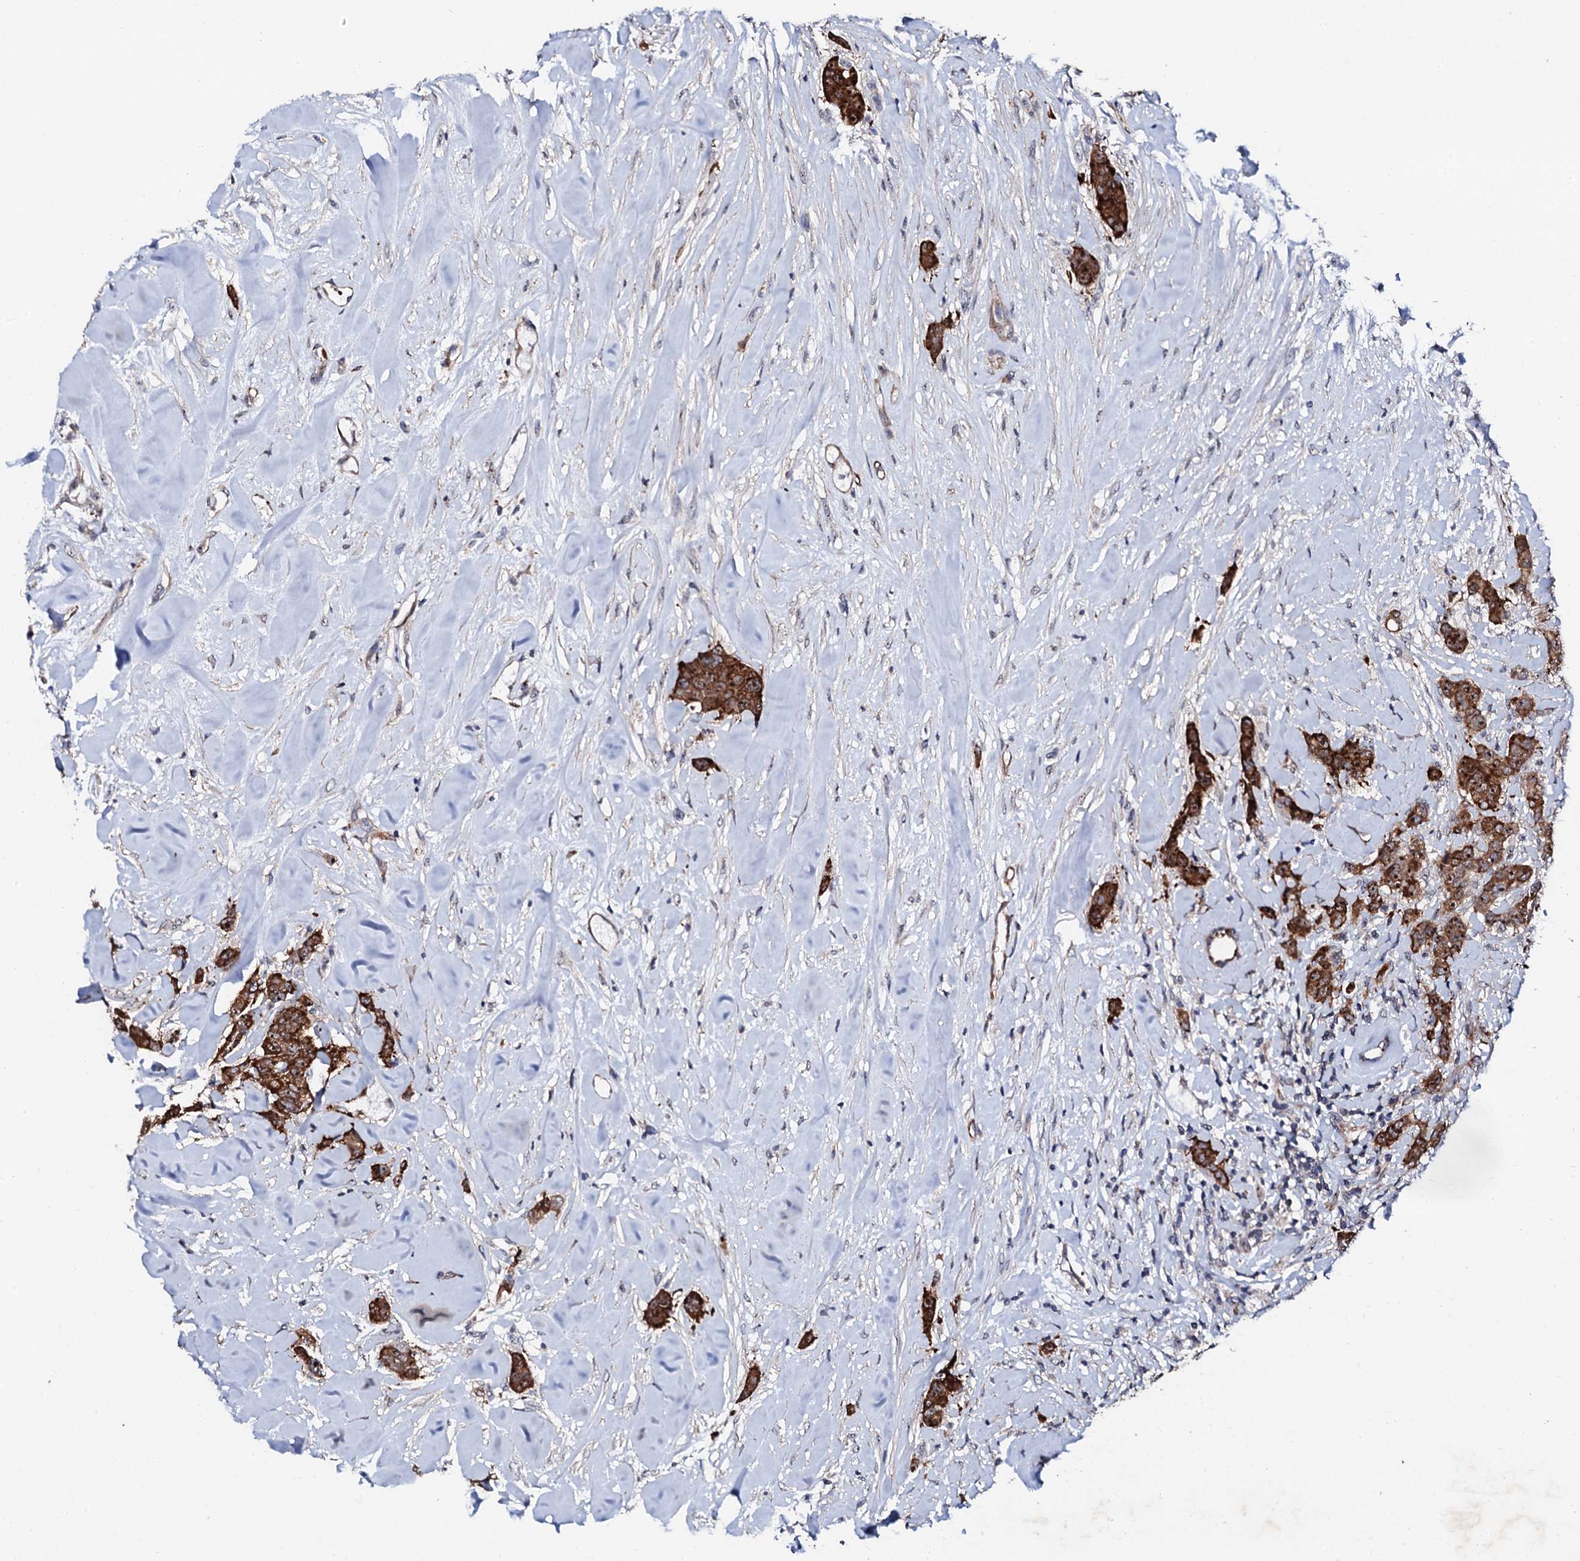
{"staining": {"intensity": "strong", "quantity": ">75%", "location": "cytoplasmic/membranous,nuclear"}, "tissue": "breast cancer", "cell_type": "Tumor cells", "image_type": "cancer", "snomed": [{"axis": "morphology", "description": "Duct carcinoma"}, {"axis": "topography", "description": "Breast"}], "caption": "Protein staining shows strong cytoplasmic/membranous and nuclear positivity in approximately >75% of tumor cells in breast cancer (invasive ductal carcinoma).", "gene": "GTPBP4", "patient": {"sex": "female", "age": 40}}